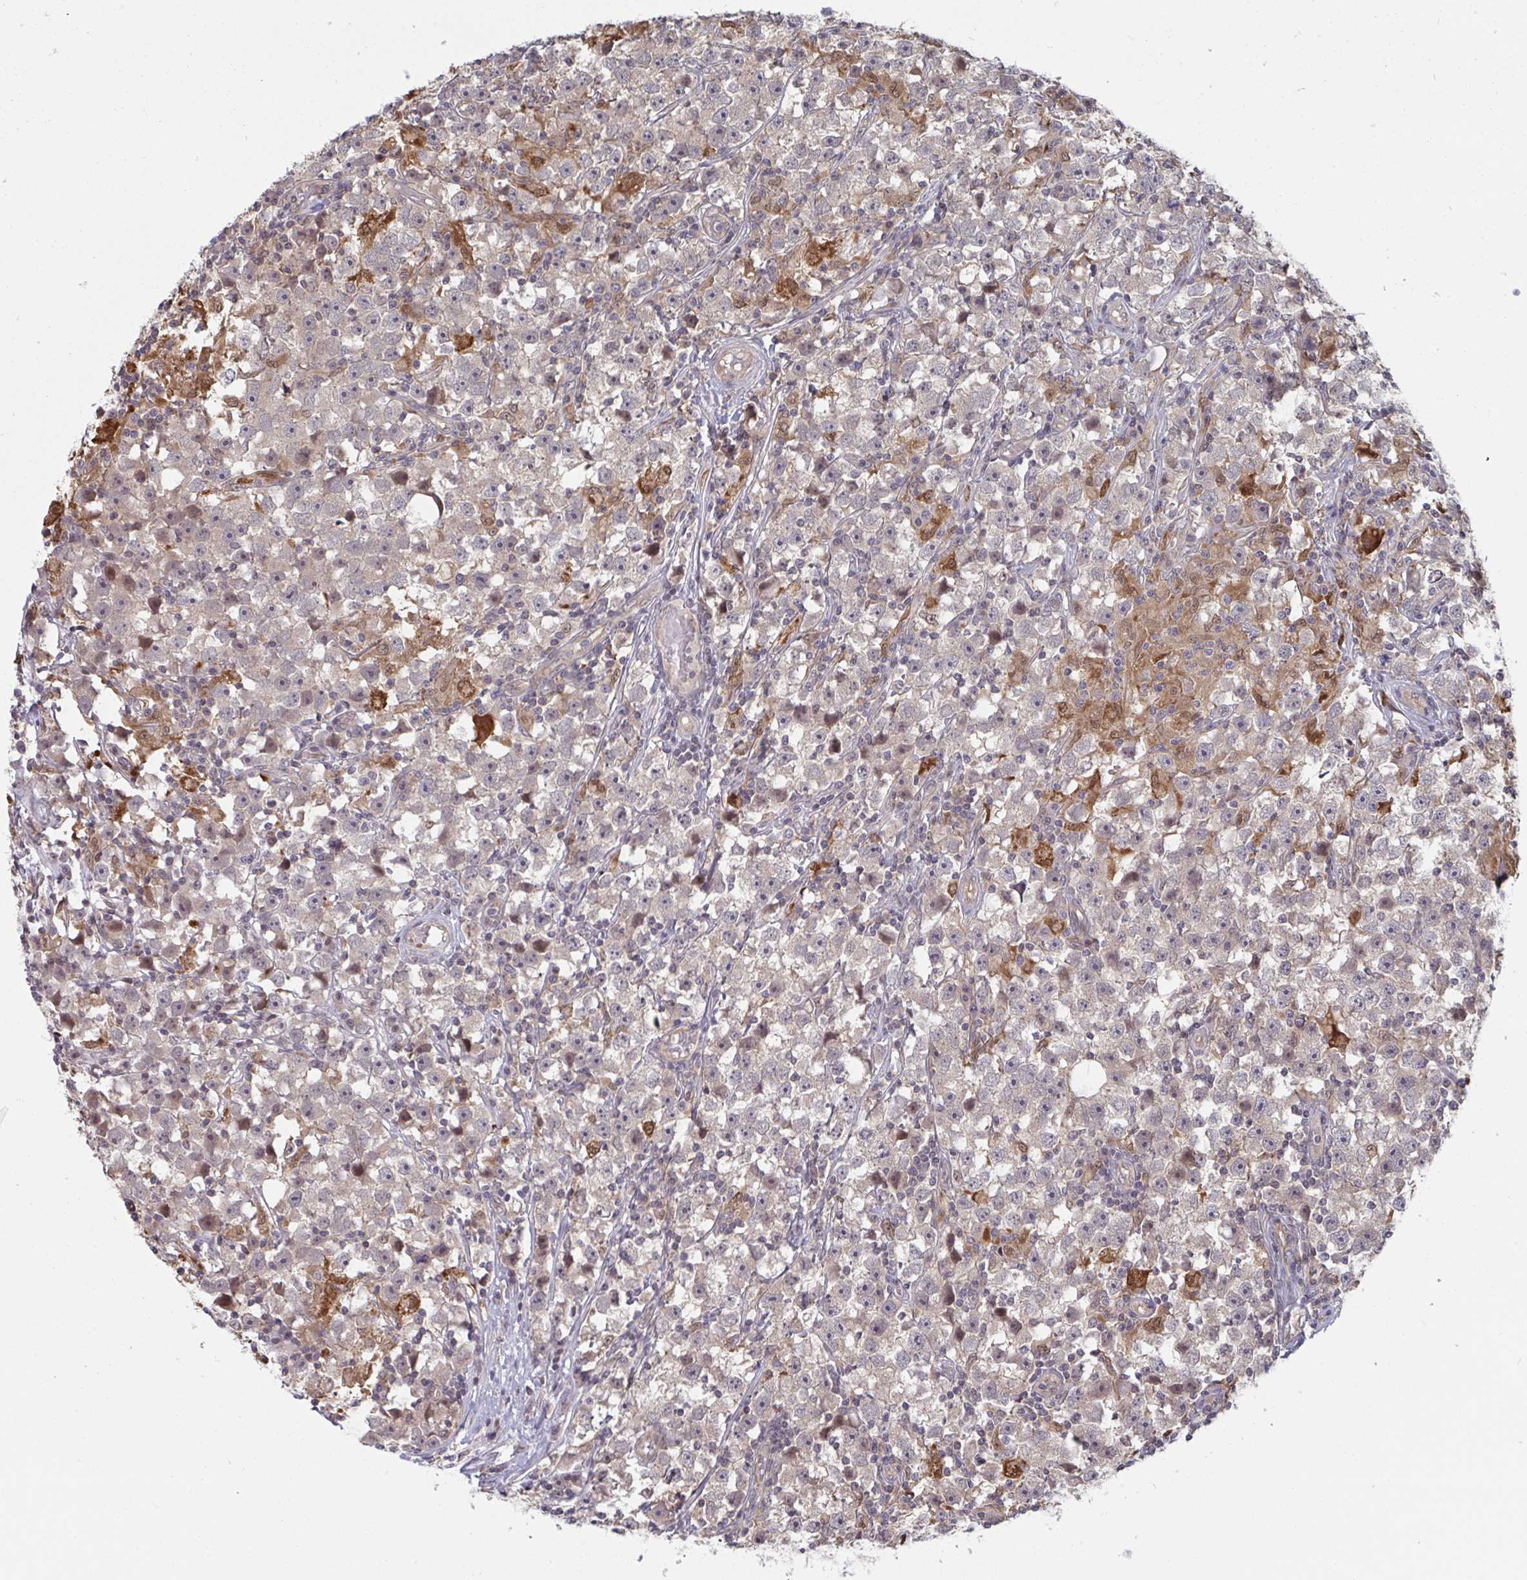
{"staining": {"intensity": "weak", "quantity": "<25%", "location": "cytoplasmic/membranous"}, "tissue": "testis cancer", "cell_type": "Tumor cells", "image_type": "cancer", "snomed": [{"axis": "morphology", "description": "Seminoma, NOS"}, {"axis": "topography", "description": "Testis"}], "caption": "DAB immunohistochemical staining of human testis seminoma shows no significant staining in tumor cells. Nuclei are stained in blue.", "gene": "PTPRD", "patient": {"sex": "male", "age": 33}}